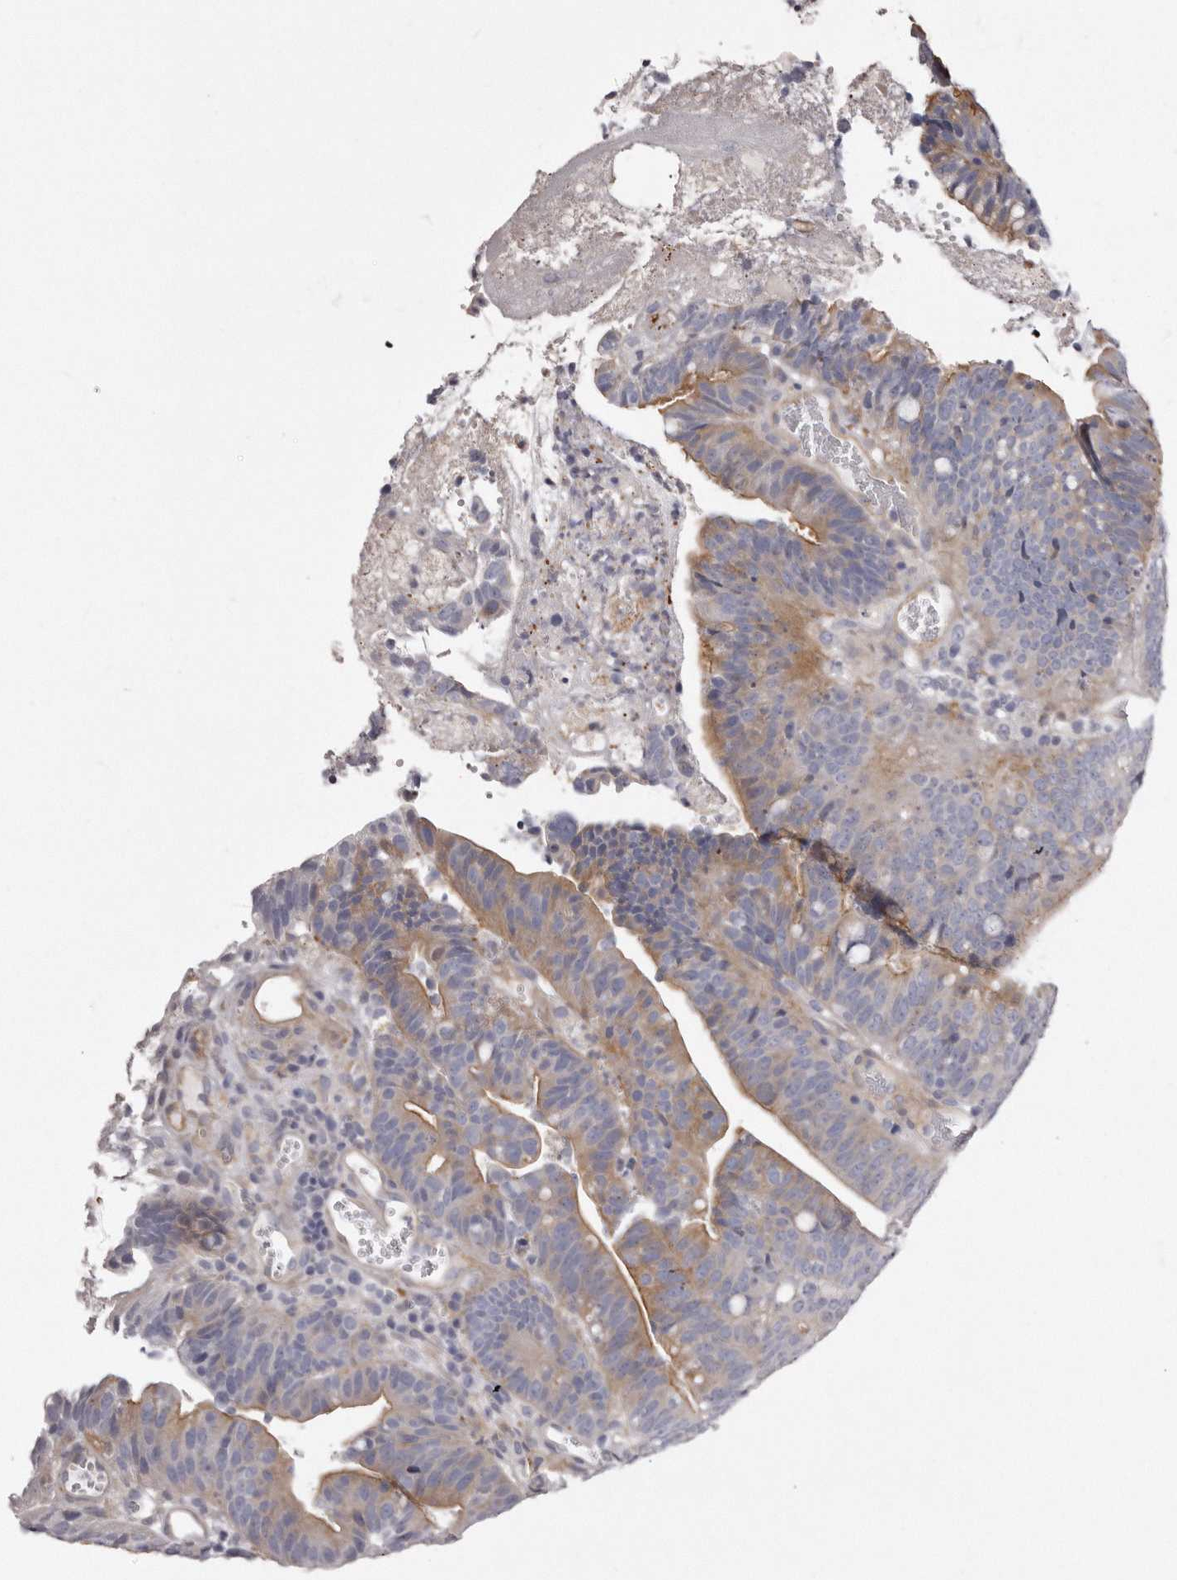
{"staining": {"intensity": "moderate", "quantity": "25%-75%", "location": "cytoplasmic/membranous"}, "tissue": "colorectal cancer", "cell_type": "Tumor cells", "image_type": "cancer", "snomed": [{"axis": "morphology", "description": "Adenocarcinoma, NOS"}, {"axis": "topography", "description": "Colon"}], "caption": "Immunohistochemistry (IHC) photomicrograph of colorectal cancer (adenocarcinoma) stained for a protein (brown), which displays medium levels of moderate cytoplasmic/membranous staining in about 25%-75% of tumor cells.", "gene": "PEG10", "patient": {"sex": "female", "age": 66}}